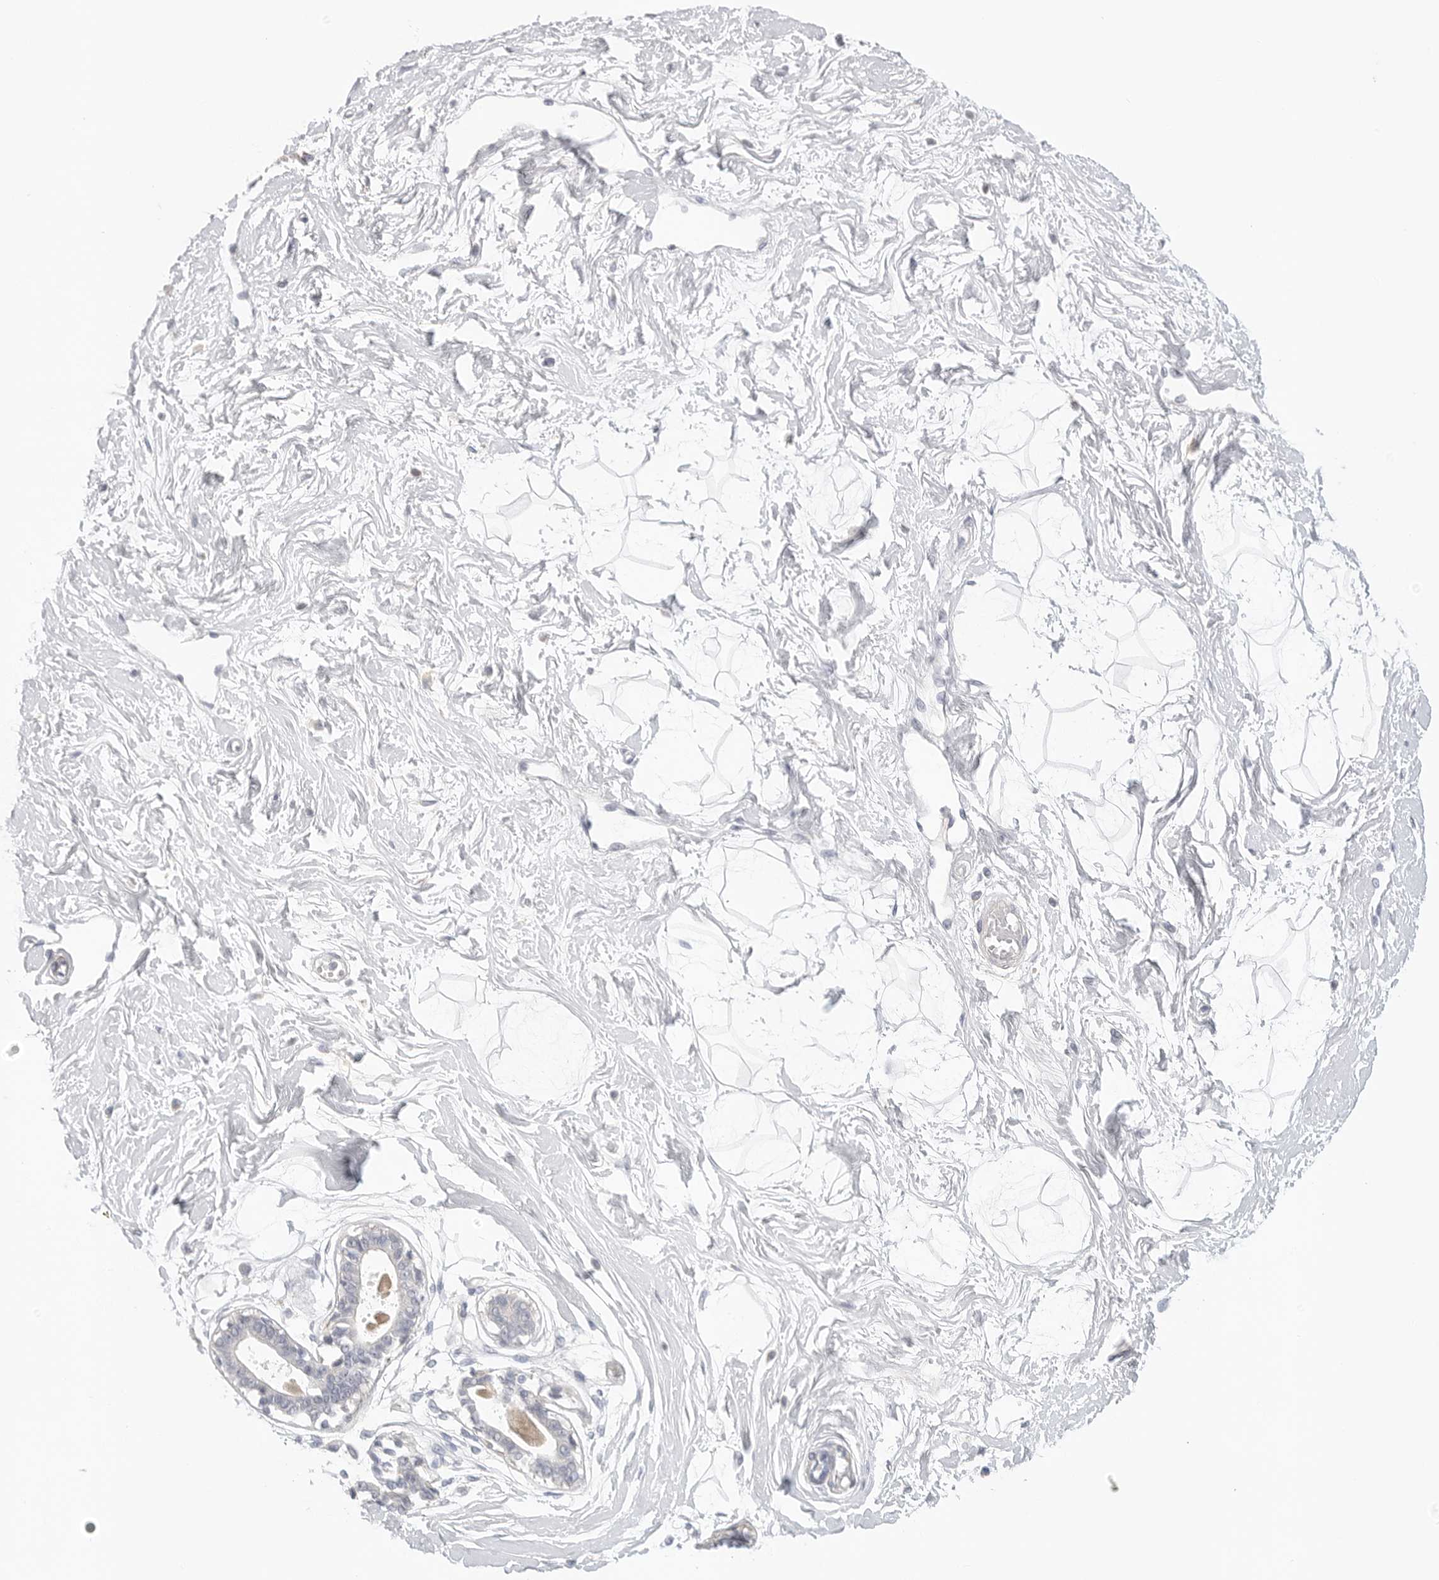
{"staining": {"intensity": "negative", "quantity": "none", "location": "none"}, "tissue": "breast", "cell_type": "Adipocytes", "image_type": "normal", "snomed": [{"axis": "morphology", "description": "Normal tissue, NOS"}, {"axis": "topography", "description": "Breast"}], "caption": "This histopathology image is of normal breast stained with immunohistochemistry to label a protein in brown with the nuclei are counter-stained blue. There is no staining in adipocytes.", "gene": "FBN2", "patient": {"sex": "female", "age": 45}}